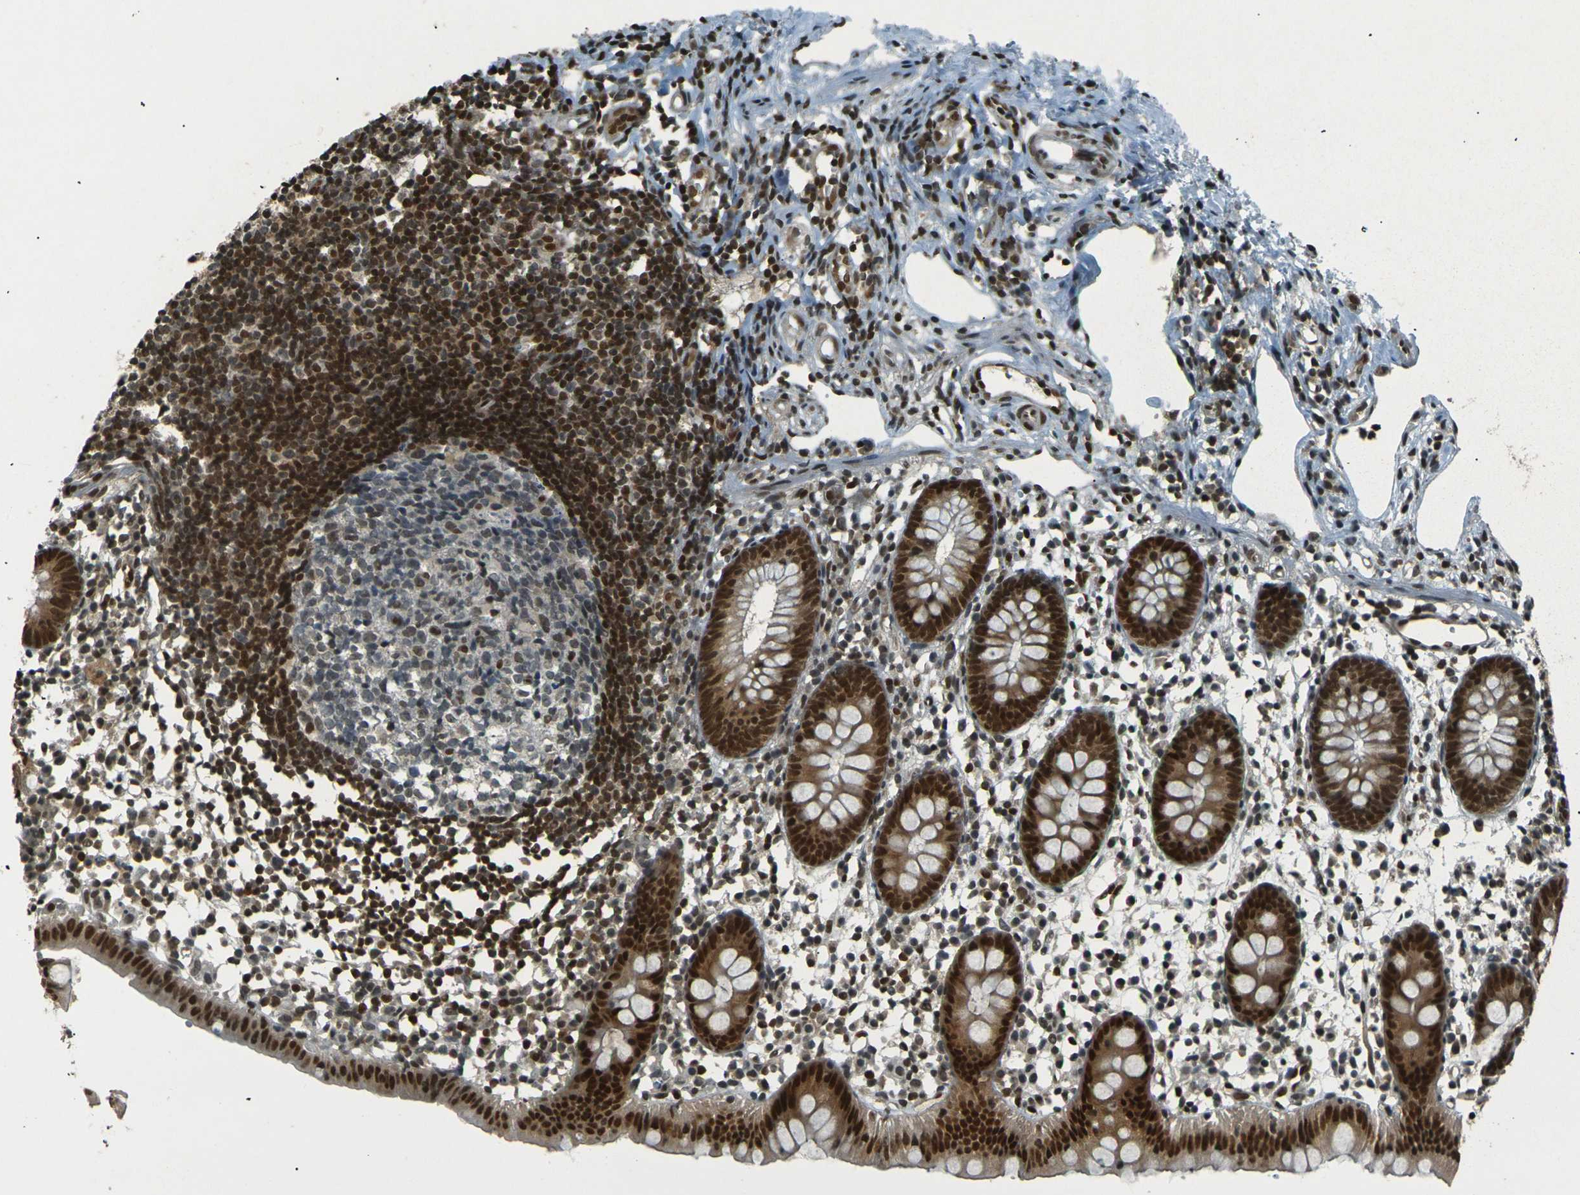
{"staining": {"intensity": "strong", "quantity": ">75%", "location": "cytoplasmic/membranous,nuclear"}, "tissue": "appendix", "cell_type": "Glandular cells", "image_type": "normal", "snomed": [{"axis": "morphology", "description": "Normal tissue, NOS"}, {"axis": "topography", "description": "Appendix"}], "caption": "The immunohistochemical stain labels strong cytoplasmic/membranous,nuclear positivity in glandular cells of normal appendix. (DAB = brown stain, brightfield microscopy at high magnification).", "gene": "NHEJ1", "patient": {"sex": "female", "age": 20}}